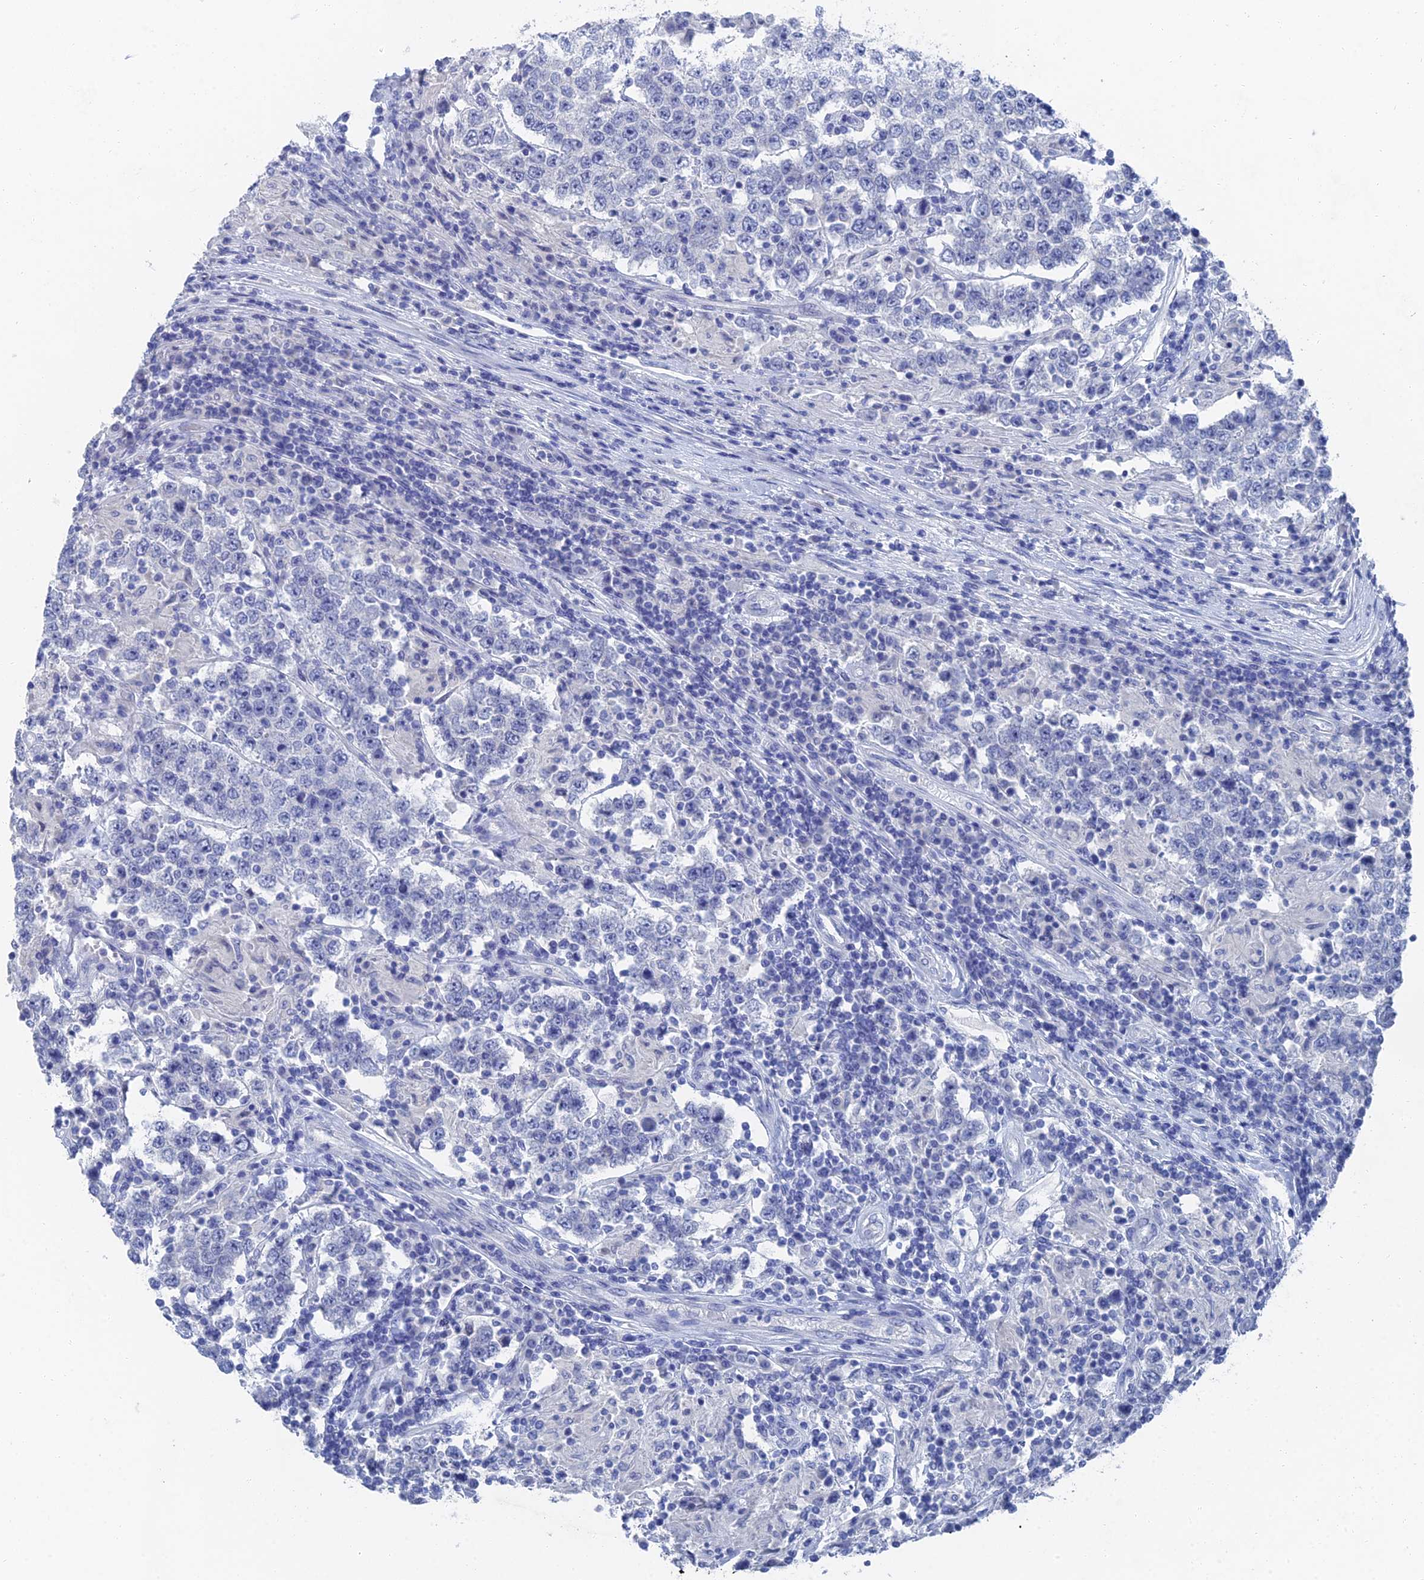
{"staining": {"intensity": "negative", "quantity": "none", "location": "none"}, "tissue": "testis cancer", "cell_type": "Tumor cells", "image_type": "cancer", "snomed": [{"axis": "morphology", "description": "Normal tissue, NOS"}, {"axis": "morphology", "description": "Urothelial carcinoma, High grade"}, {"axis": "morphology", "description": "Seminoma, NOS"}, {"axis": "morphology", "description": "Carcinoma, Embryonal, NOS"}, {"axis": "topography", "description": "Urinary bladder"}, {"axis": "topography", "description": "Testis"}], "caption": "Image shows no protein positivity in tumor cells of testis cancer tissue.", "gene": "GFAP", "patient": {"sex": "male", "age": 41}}